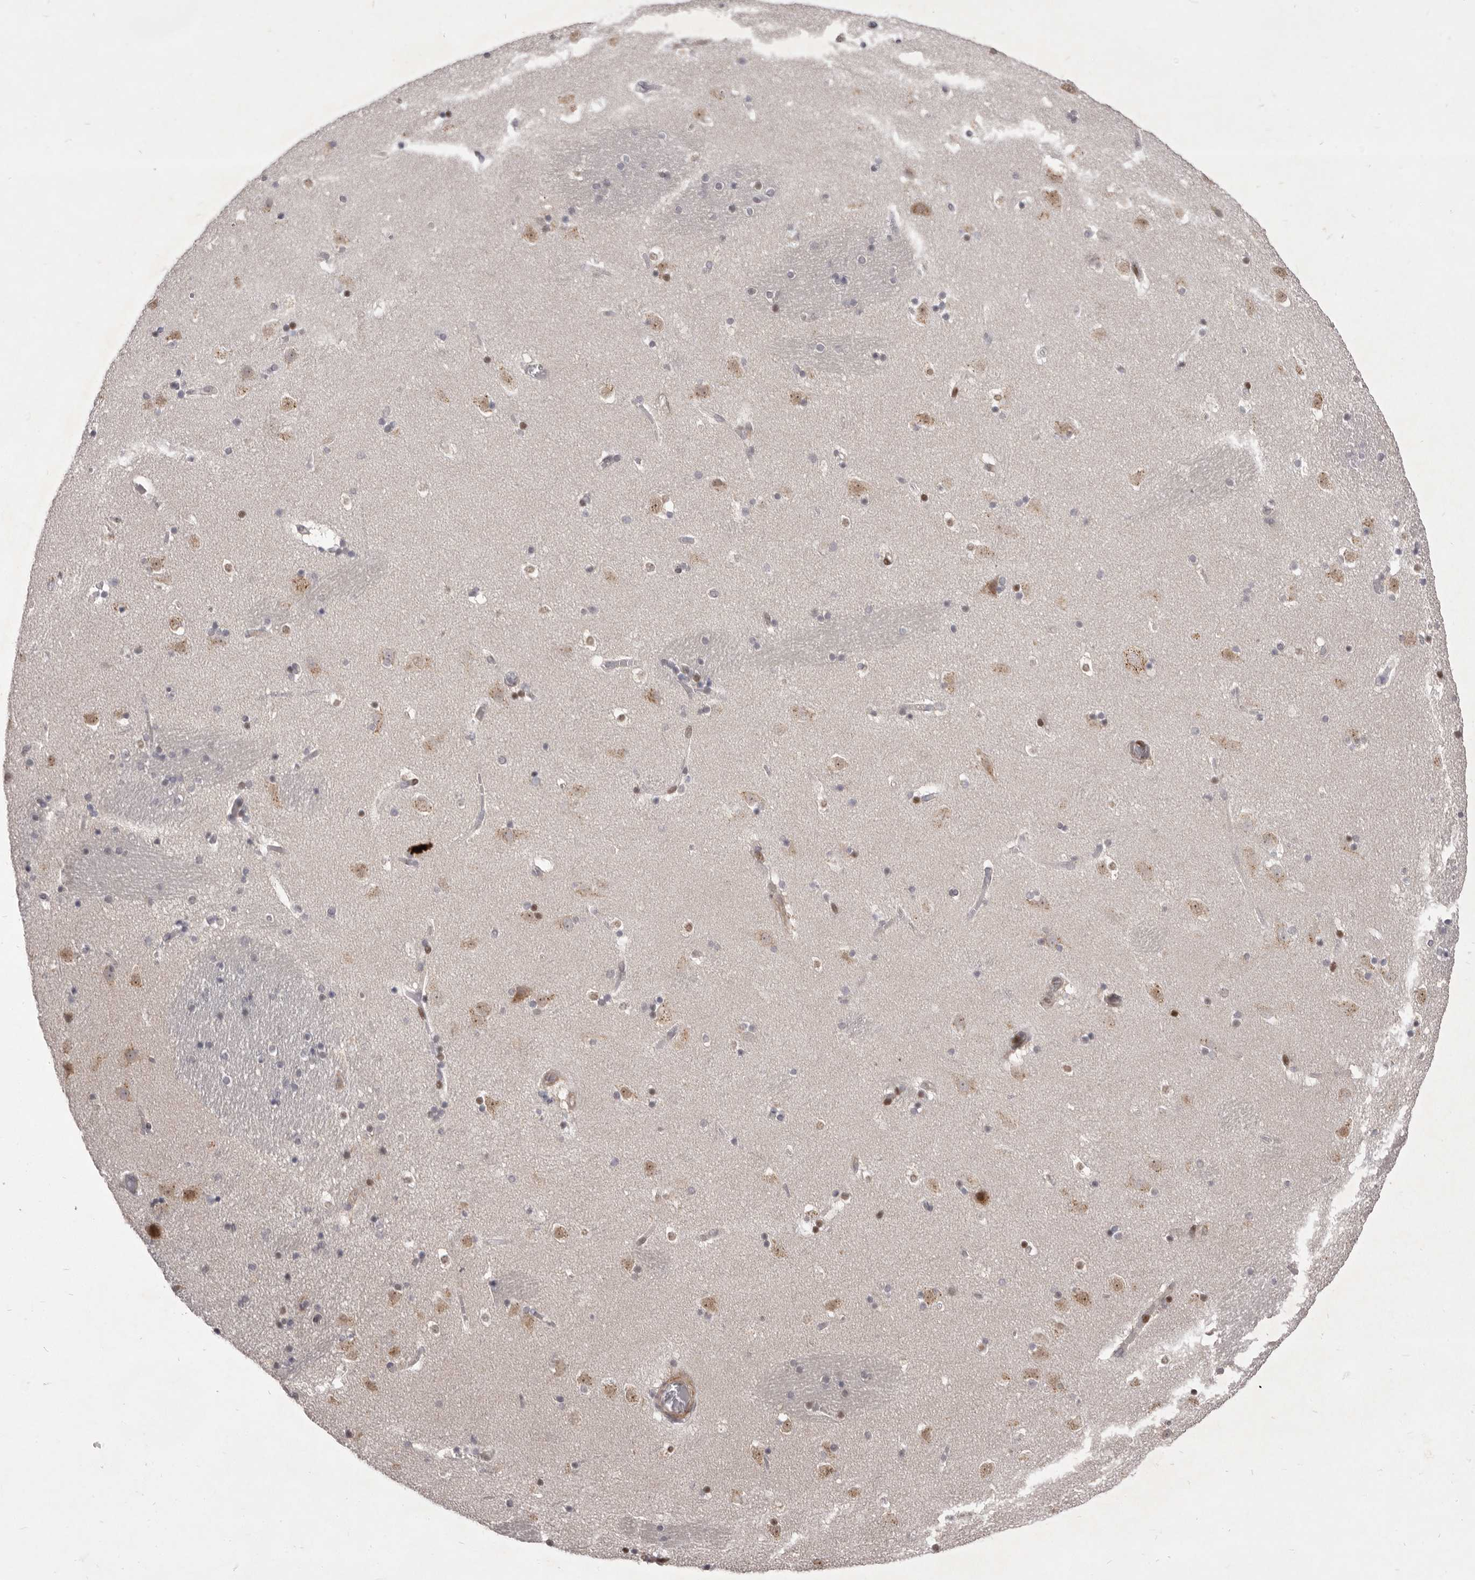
{"staining": {"intensity": "moderate", "quantity": "<25%", "location": "cytoplasmic/membranous,nuclear"}, "tissue": "caudate", "cell_type": "Glial cells", "image_type": "normal", "snomed": [{"axis": "morphology", "description": "Normal tissue, NOS"}, {"axis": "topography", "description": "Lateral ventricle wall"}], "caption": "IHC (DAB (3,3'-diaminobenzidine)) staining of normal human caudate shows moderate cytoplasmic/membranous,nuclear protein staining in approximately <25% of glial cells. (Stains: DAB in brown, nuclei in blue, Microscopy: brightfield microscopy at high magnification).", "gene": "TBC1D8B", "patient": {"sex": "male", "age": 45}}